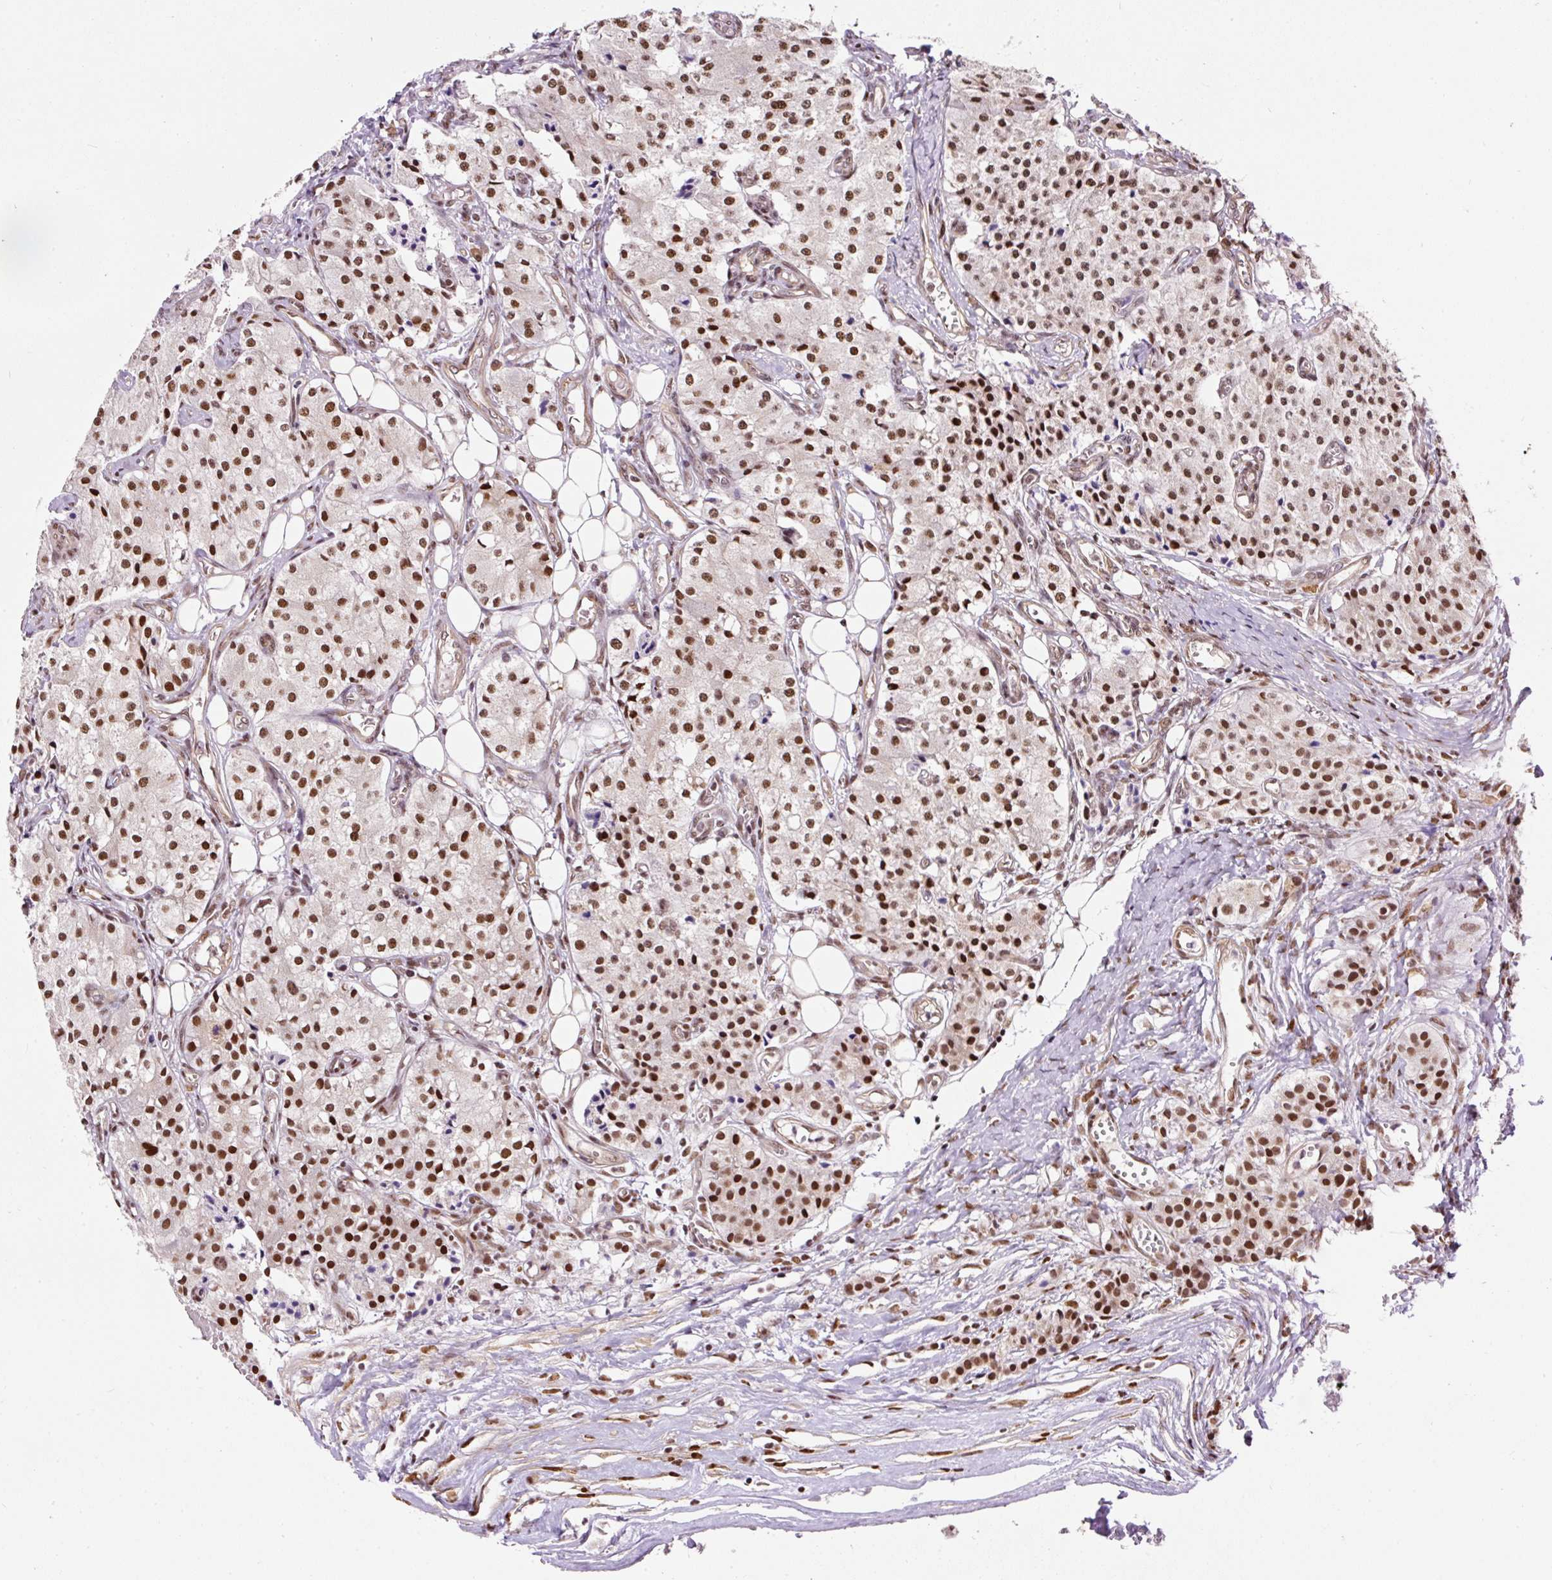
{"staining": {"intensity": "strong", "quantity": ">75%", "location": "nuclear"}, "tissue": "carcinoid", "cell_type": "Tumor cells", "image_type": "cancer", "snomed": [{"axis": "morphology", "description": "Carcinoid, malignant, NOS"}, {"axis": "topography", "description": "Colon"}], "caption": "IHC (DAB) staining of human carcinoid demonstrates strong nuclear protein expression in about >75% of tumor cells.", "gene": "HNRNPC", "patient": {"sex": "female", "age": 52}}